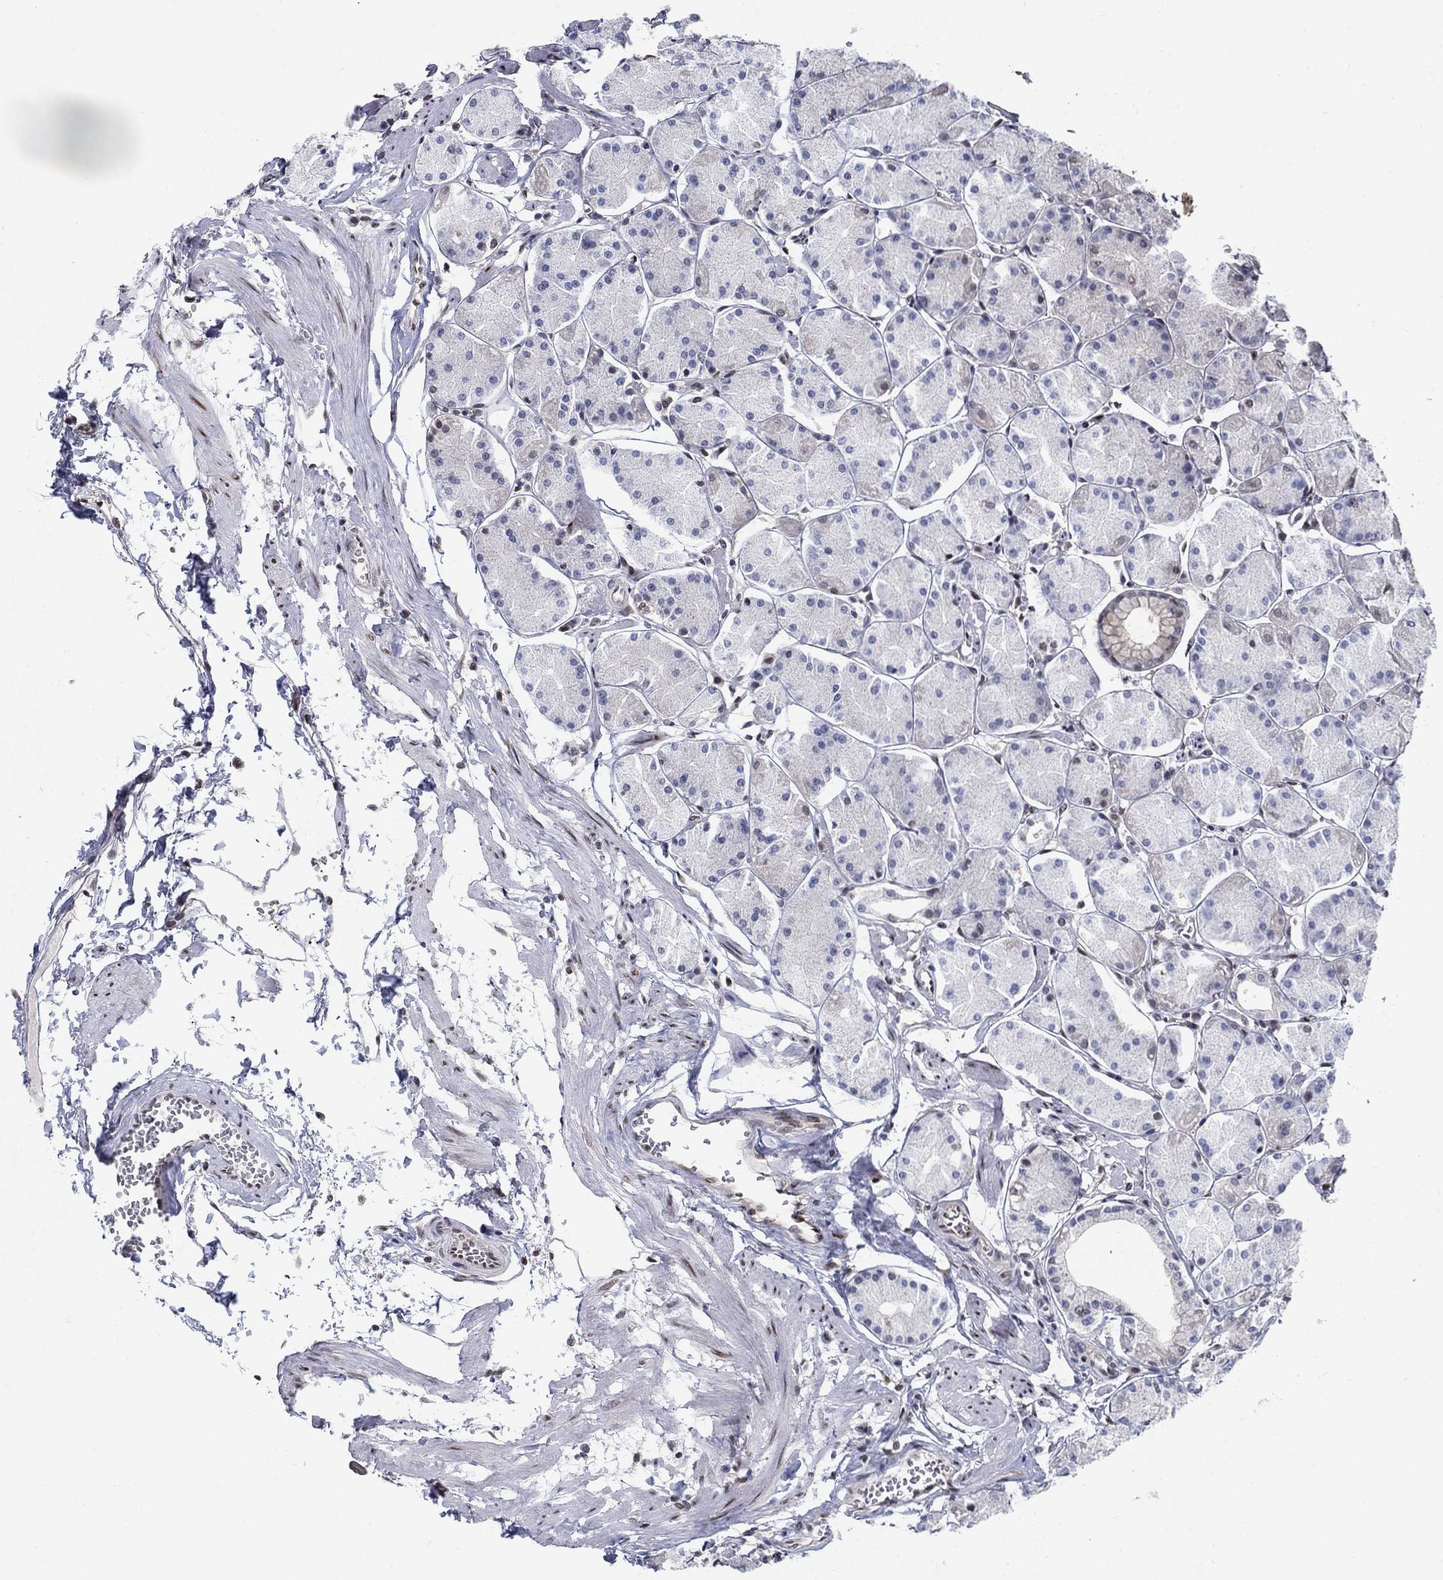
{"staining": {"intensity": "moderate", "quantity": "<25%", "location": "nuclear"}, "tissue": "stomach", "cell_type": "Glandular cells", "image_type": "normal", "snomed": [{"axis": "morphology", "description": "Normal tissue, NOS"}, {"axis": "topography", "description": "Stomach, upper"}], "caption": "Immunohistochemistry (IHC) (DAB (3,3'-diaminobenzidine)) staining of unremarkable human stomach demonstrates moderate nuclear protein staining in about <25% of glandular cells. The staining was performed using DAB, with brown indicating positive protein expression. Nuclei are stained blue with hematoxylin.", "gene": "CENPE", "patient": {"sex": "male", "age": 60}}